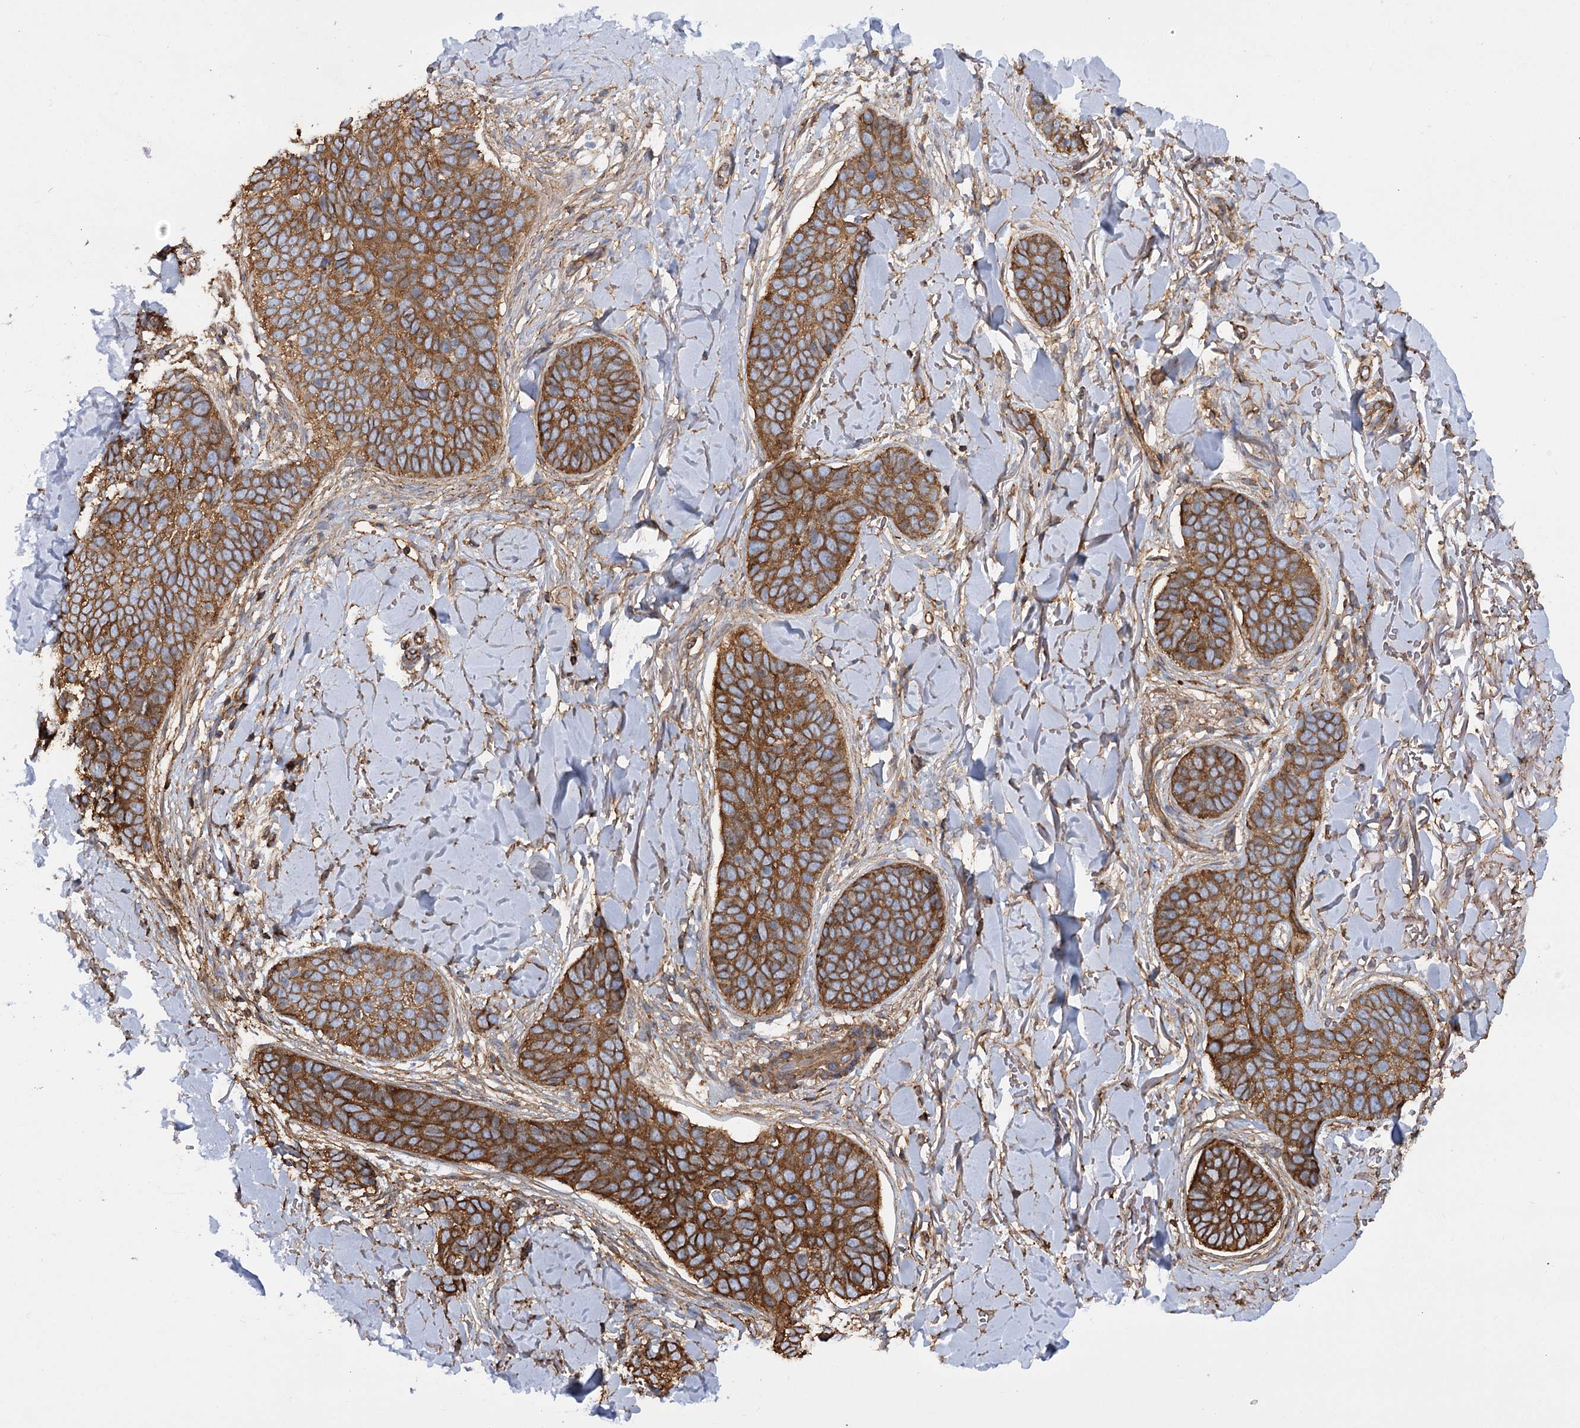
{"staining": {"intensity": "moderate", "quantity": ">75%", "location": "cytoplasmic/membranous"}, "tissue": "skin cancer", "cell_type": "Tumor cells", "image_type": "cancer", "snomed": [{"axis": "morphology", "description": "Basal cell carcinoma"}, {"axis": "topography", "description": "Skin"}], "caption": "A brown stain highlights moderate cytoplasmic/membranous positivity of a protein in human skin cancer tumor cells. (IHC, brightfield microscopy, high magnification).", "gene": "SYNPO2", "patient": {"sex": "male", "age": 85}}